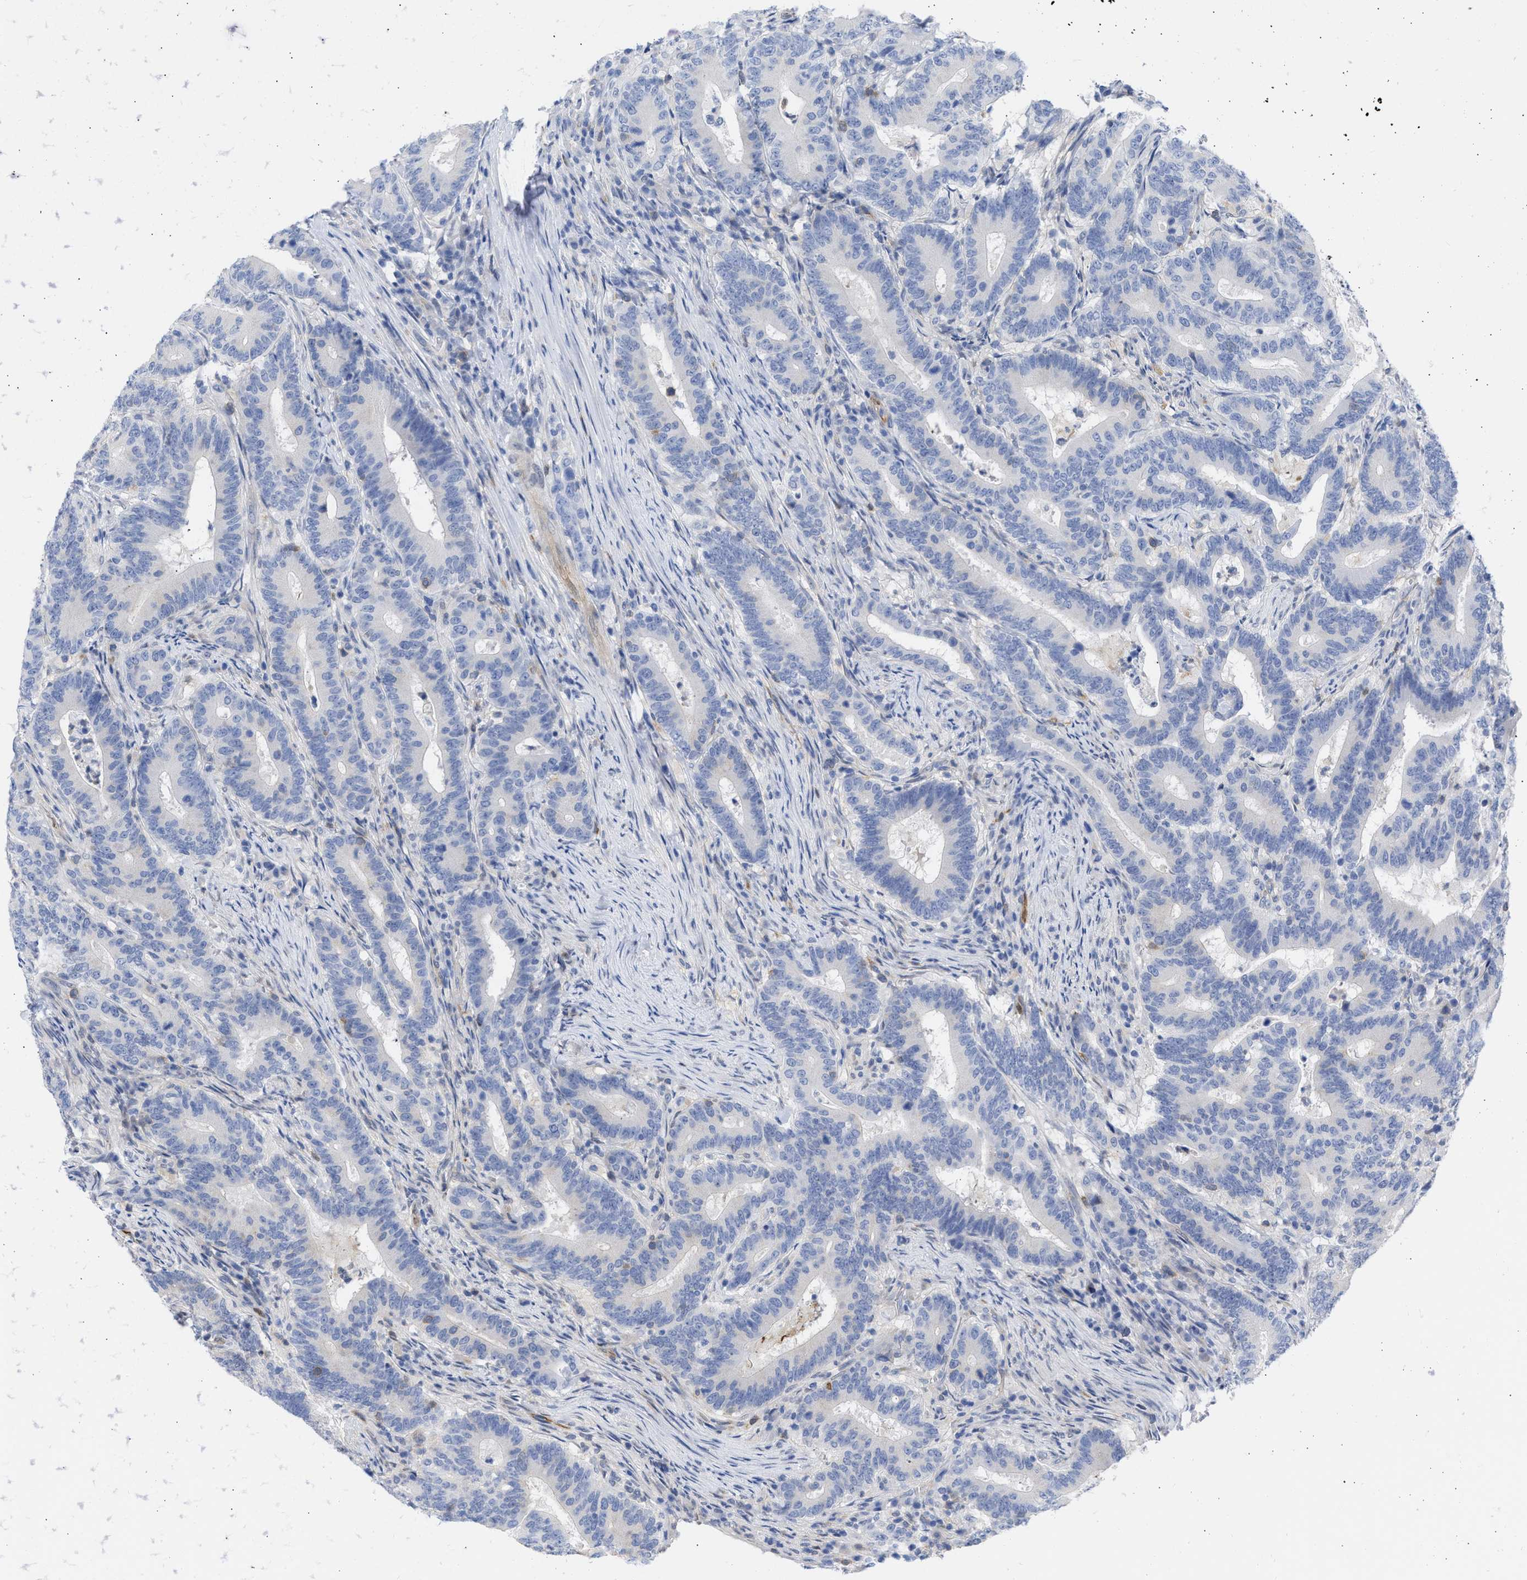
{"staining": {"intensity": "negative", "quantity": "none", "location": "none"}, "tissue": "colorectal cancer", "cell_type": "Tumor cells", "image_type": "cancer", "snomed": [{"axis": "morphology", "description": "Adenocarcinoma, NOS"}, {"axis": "topography", "description": "Colon"}], "caption": "This is an immunohistochemistry (IHC) micrograph of adenocarcinoma (colorectal). There is no staining in tumor cells.", "gene": "THRA", "patient": {"sex": "female", "age": 66}}